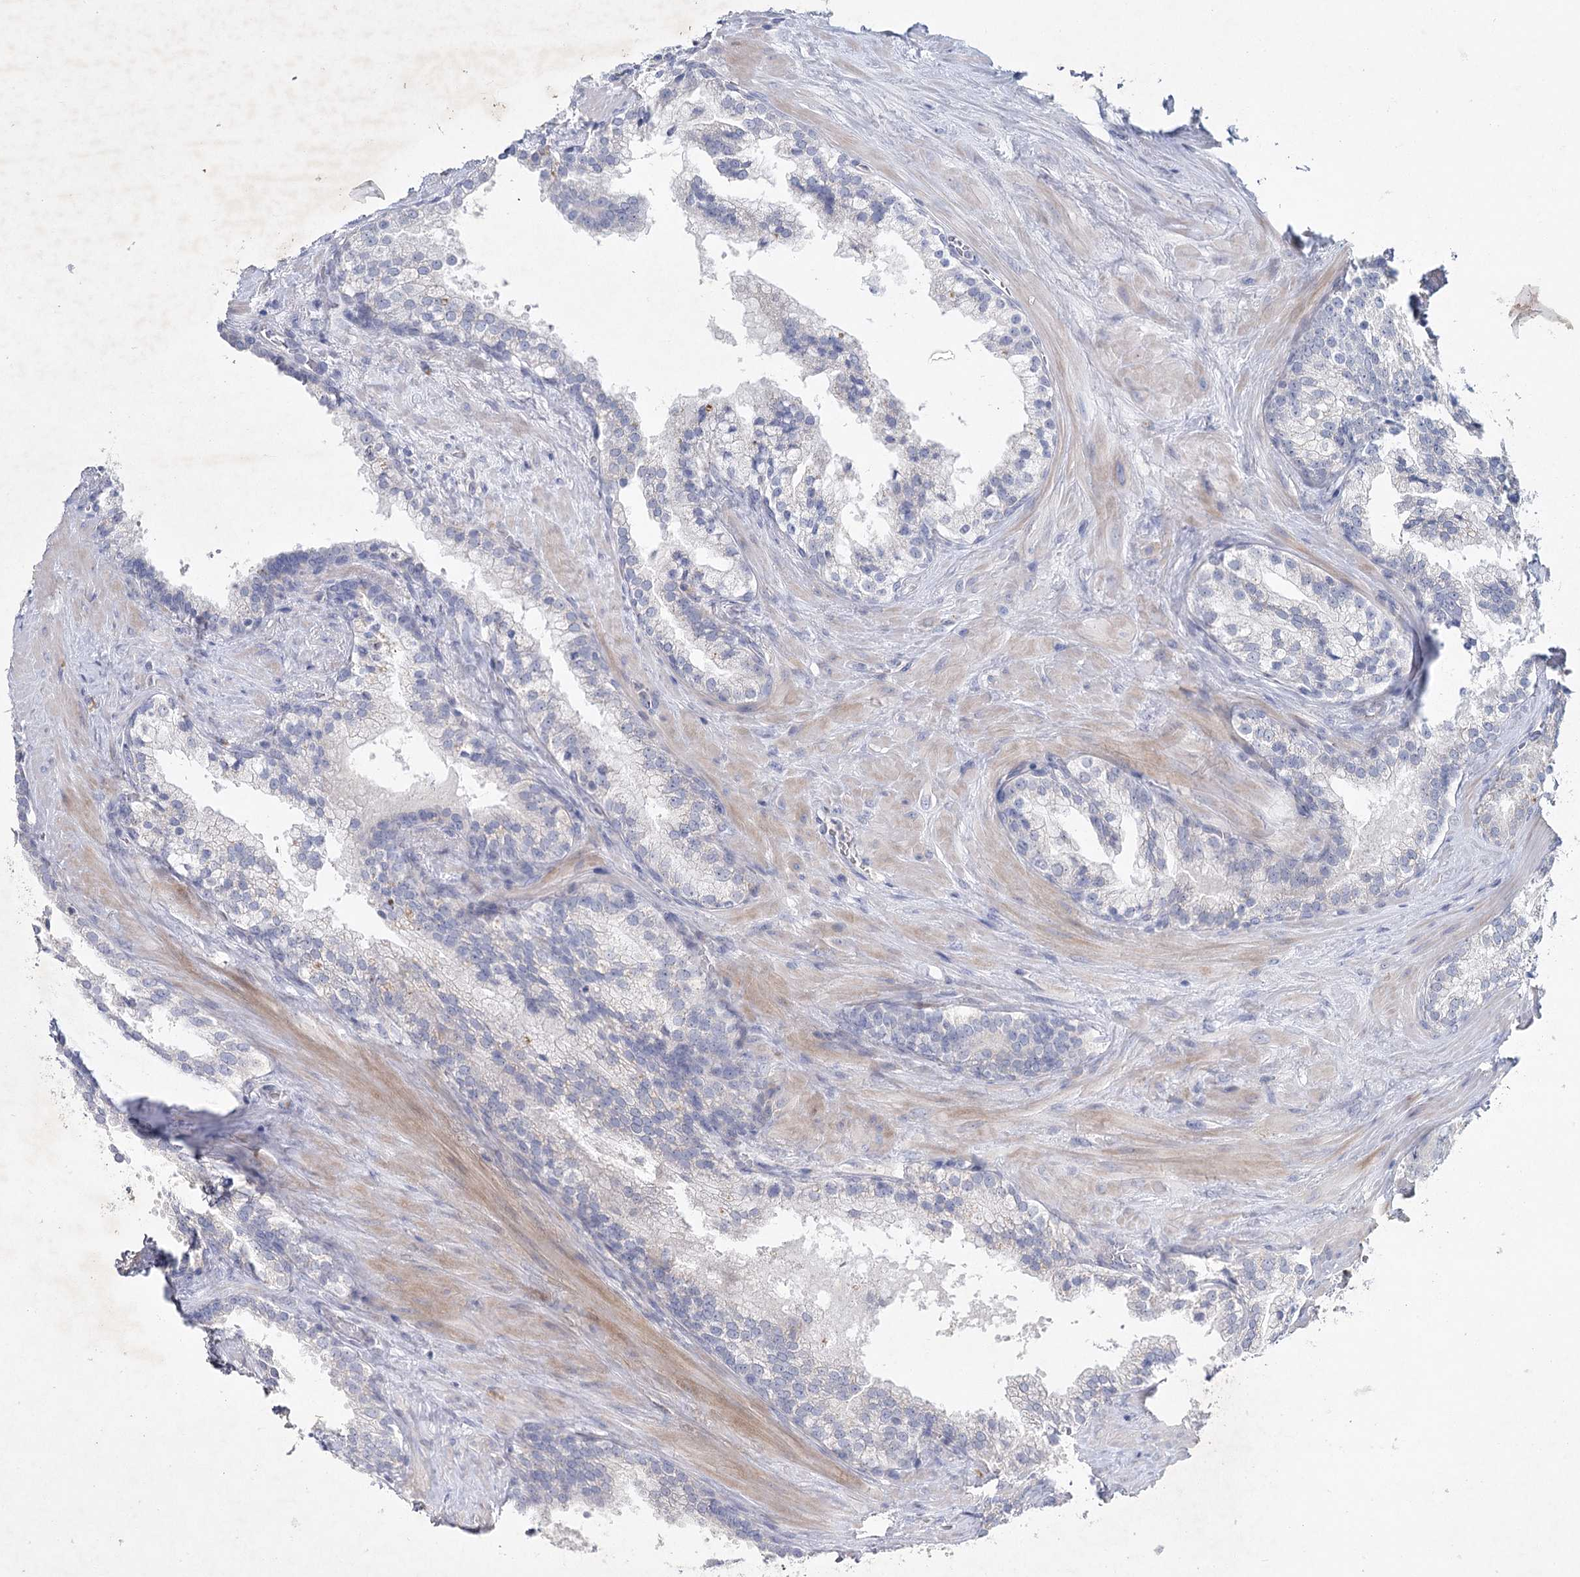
{"staining": {"intensity": "negative", "quantity": "none", "location": "none"}, "tissue": "prostate cancer", "cell_type": "Tumor cells", "image_type": "cancer", "snomed": [{"axis": "morphology", "description": "Adenocarcinoma, High grade"}, {"axis": "topography", "description": "Prostate"}], "caption": "Prostate cancer was stained to show a protein in brown. There is no significant expression in tumor cells.", "gene": "MAP3K13", "patient": {"sex": "male", "age": 57}}